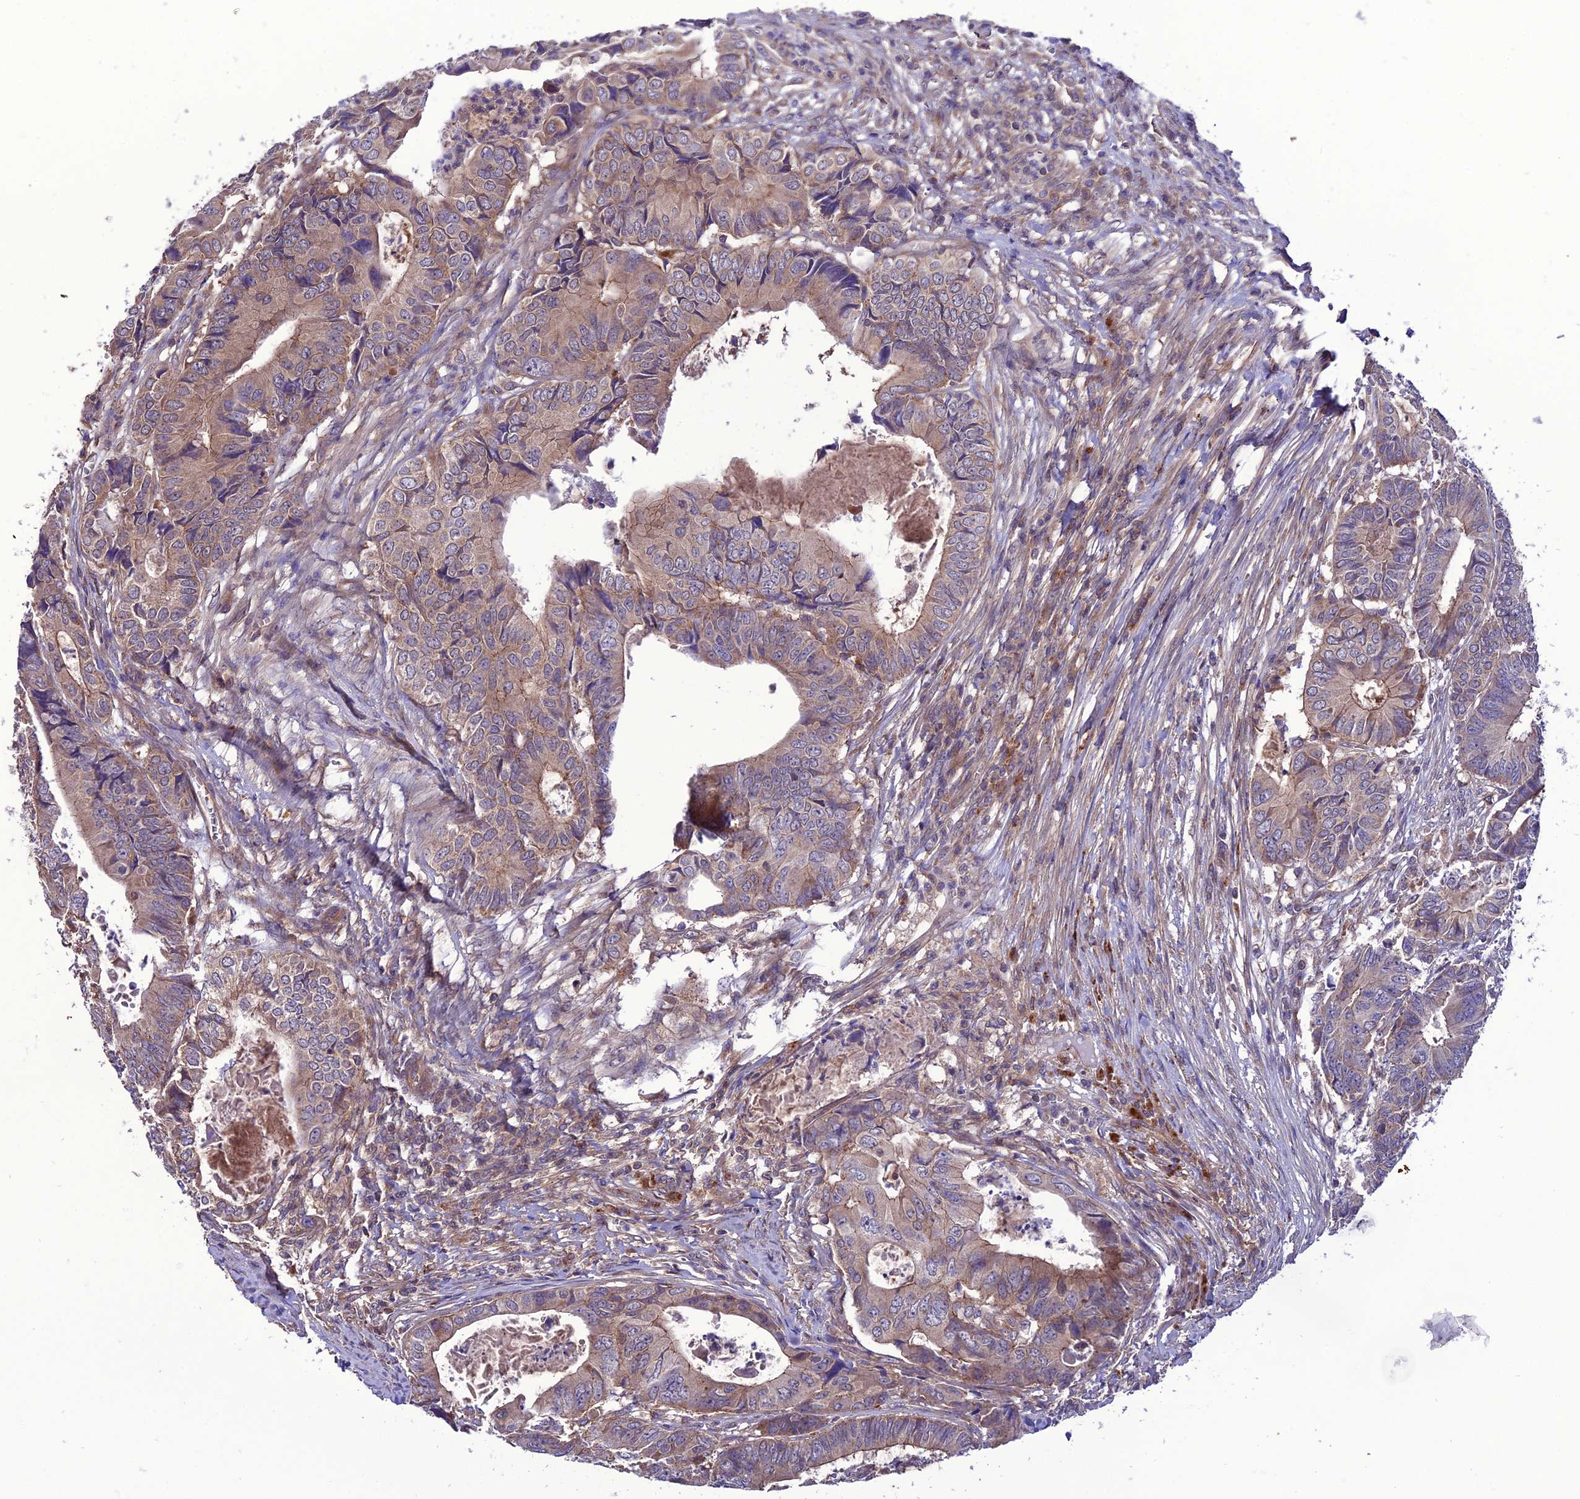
{"staining": {"intensity": "moderate", "quantity": ">75%", "location": "cytoplasmic/membranous"}, "tissue": "colorectal cancer", "cell_type": "Tumor cells", "image_type": "cancer", "snomed": [{"axis": "morphology", "description": "Adenocarcinoma, NOS"}, {"axis": "topography", "description": "Colon"}], "caption": "IHC (DAB) staining of colorectal cancer (adenocarcinoma) demonstrates moderate cytoplasmic/membranous protein positivity in approximately >75% of tumor cells. Nuclei are stained in blue.", "gene": "PPIL3", "patient": {"sex": "male", "age": 85}}